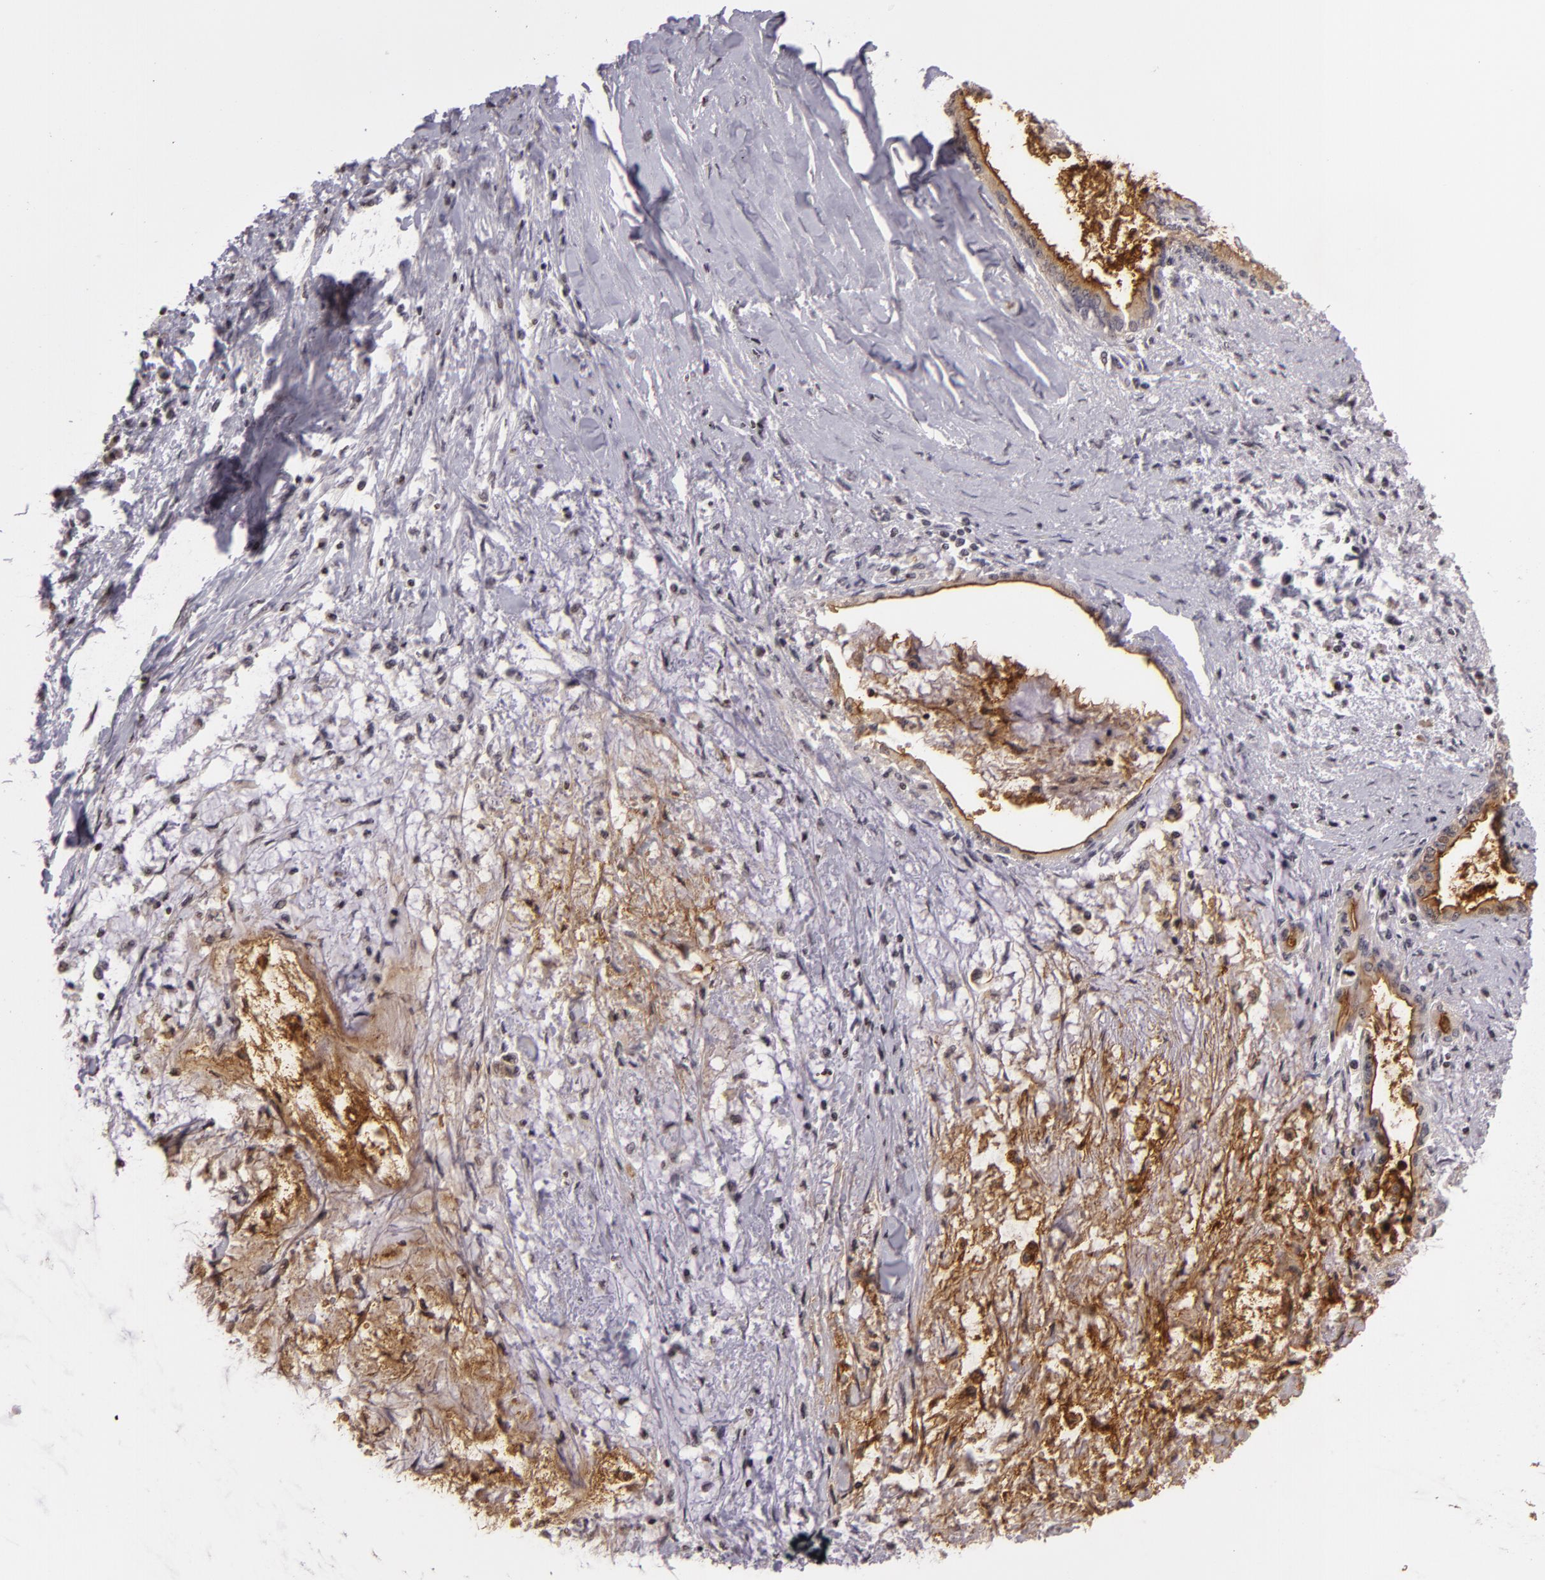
{"staining": {"intensity": "moderate", "quantity": "25%-75%", "location": "cytoplasmic/membranous"}, "tissue": "pancreatic cancer", "cell_type": "Tumor cells", "image_type": "cancer", "snomed": [{"axis": "morphology", "description": "Adenocarcinoma, NOS"}, {"axis": "topography", "description": "Pancreas"}], "caption": "Pancreatic cancer (adenocarcinoma) stained for a protein shows moderate cytoplasmic/membranous positivity in tumor cells. (IHC, brightfield microscopy, high magnification).", "gene": "MUC1", "patient": {"sex": "female", "age": 64}}